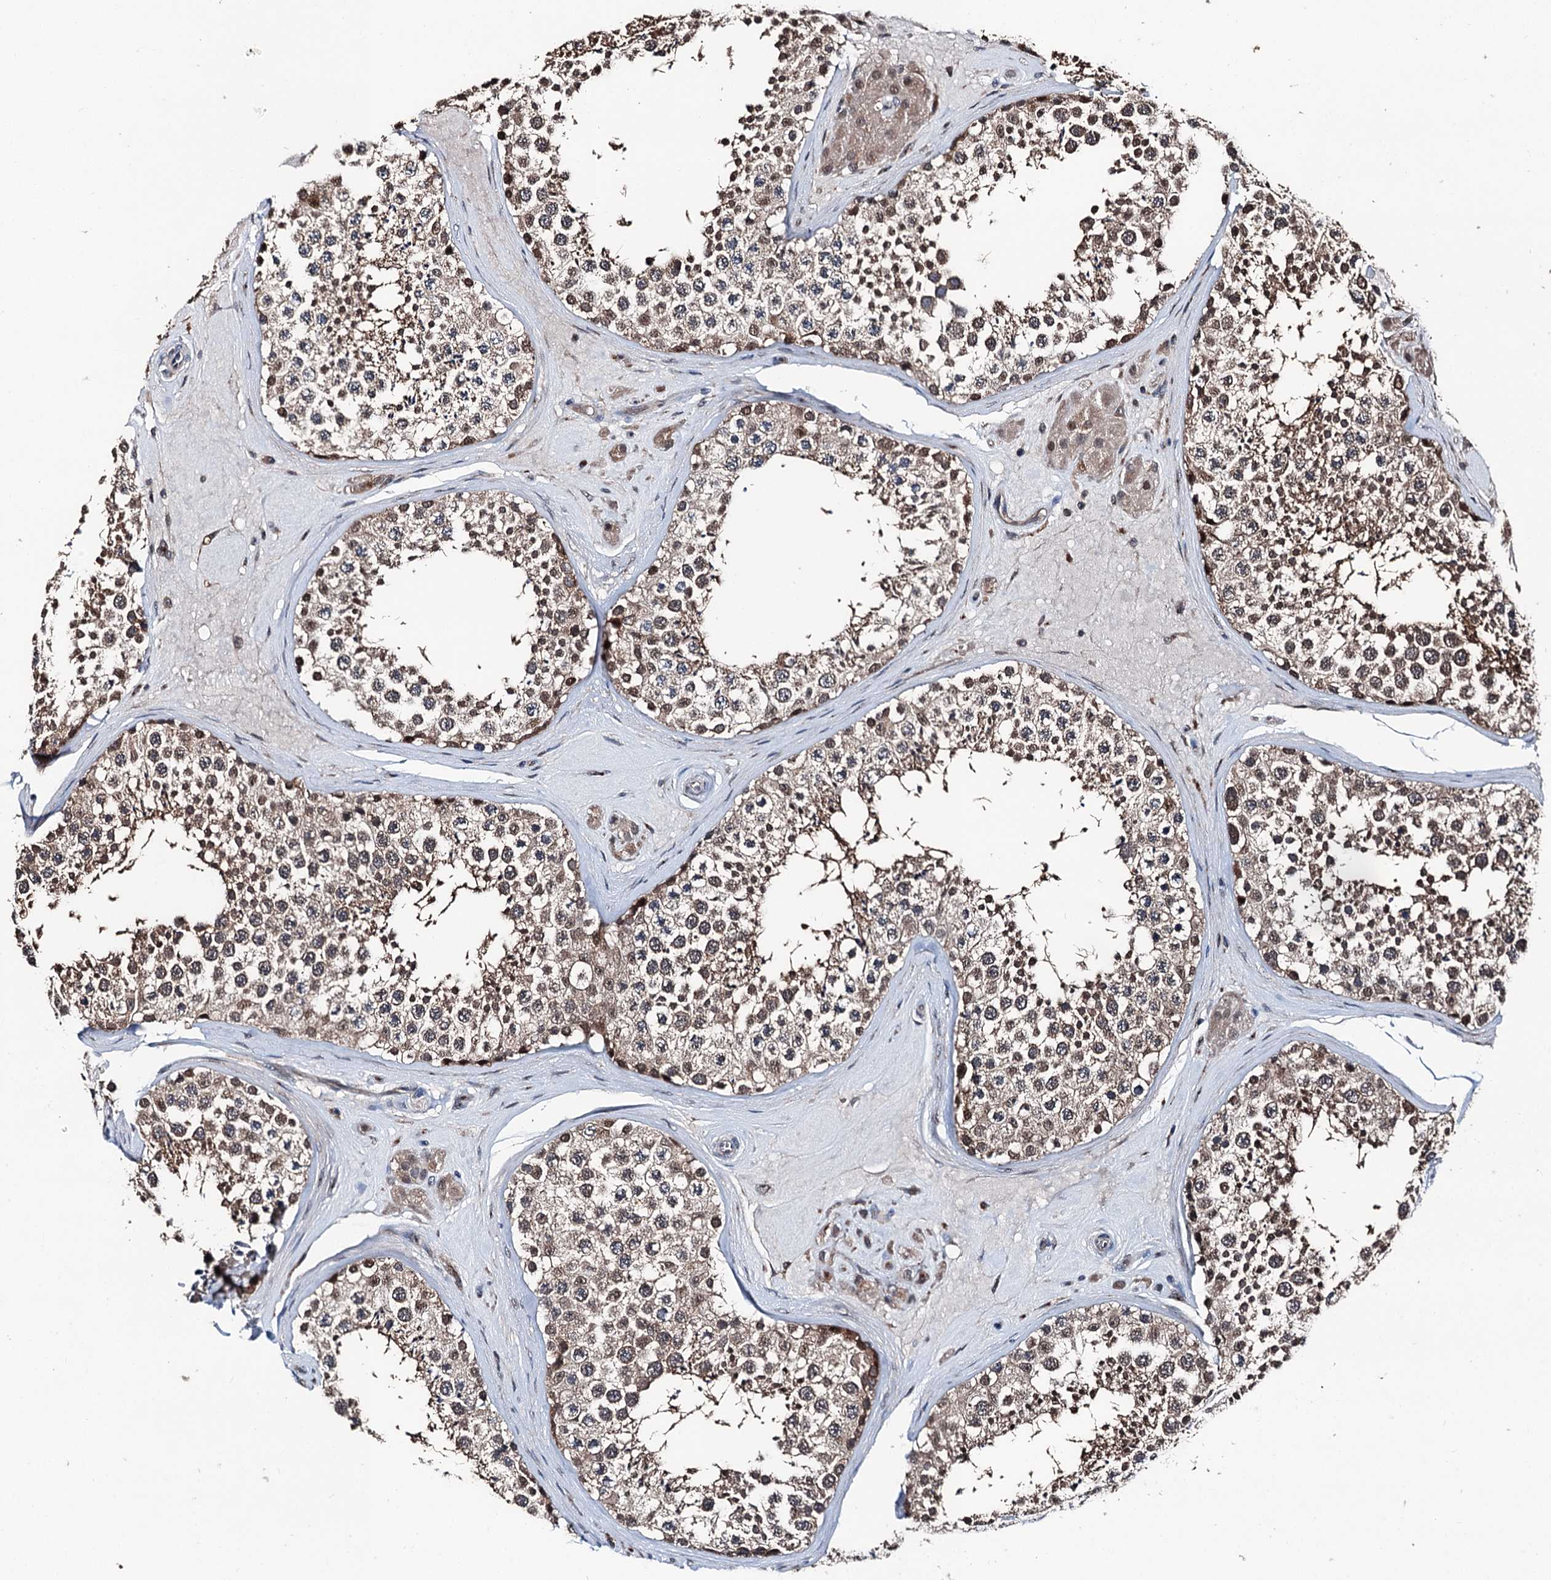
{"staining": {"intensity": "moderate", "quantity": ">75%", "location": "cytoplasmic/membranous,nuclear"}, "tissue": "testis", "cell_type": "Cells in seminiferous ducts", "image_type": "normal", "snomed": [{"axis": "morphology", "description": "Normal tissue, NOS"}, {"axis": "topography", "description": "Testis"}], "caption": "About >75% of cells in seminiferous ducts in unremarkable human testis exhibit moderate cytoplasmic/membranous,nuclear protein expression as visualized by brown immunohistochemical staining.", "gene": "PSMD13", "patient": {"sex": "male", "age": 46}}